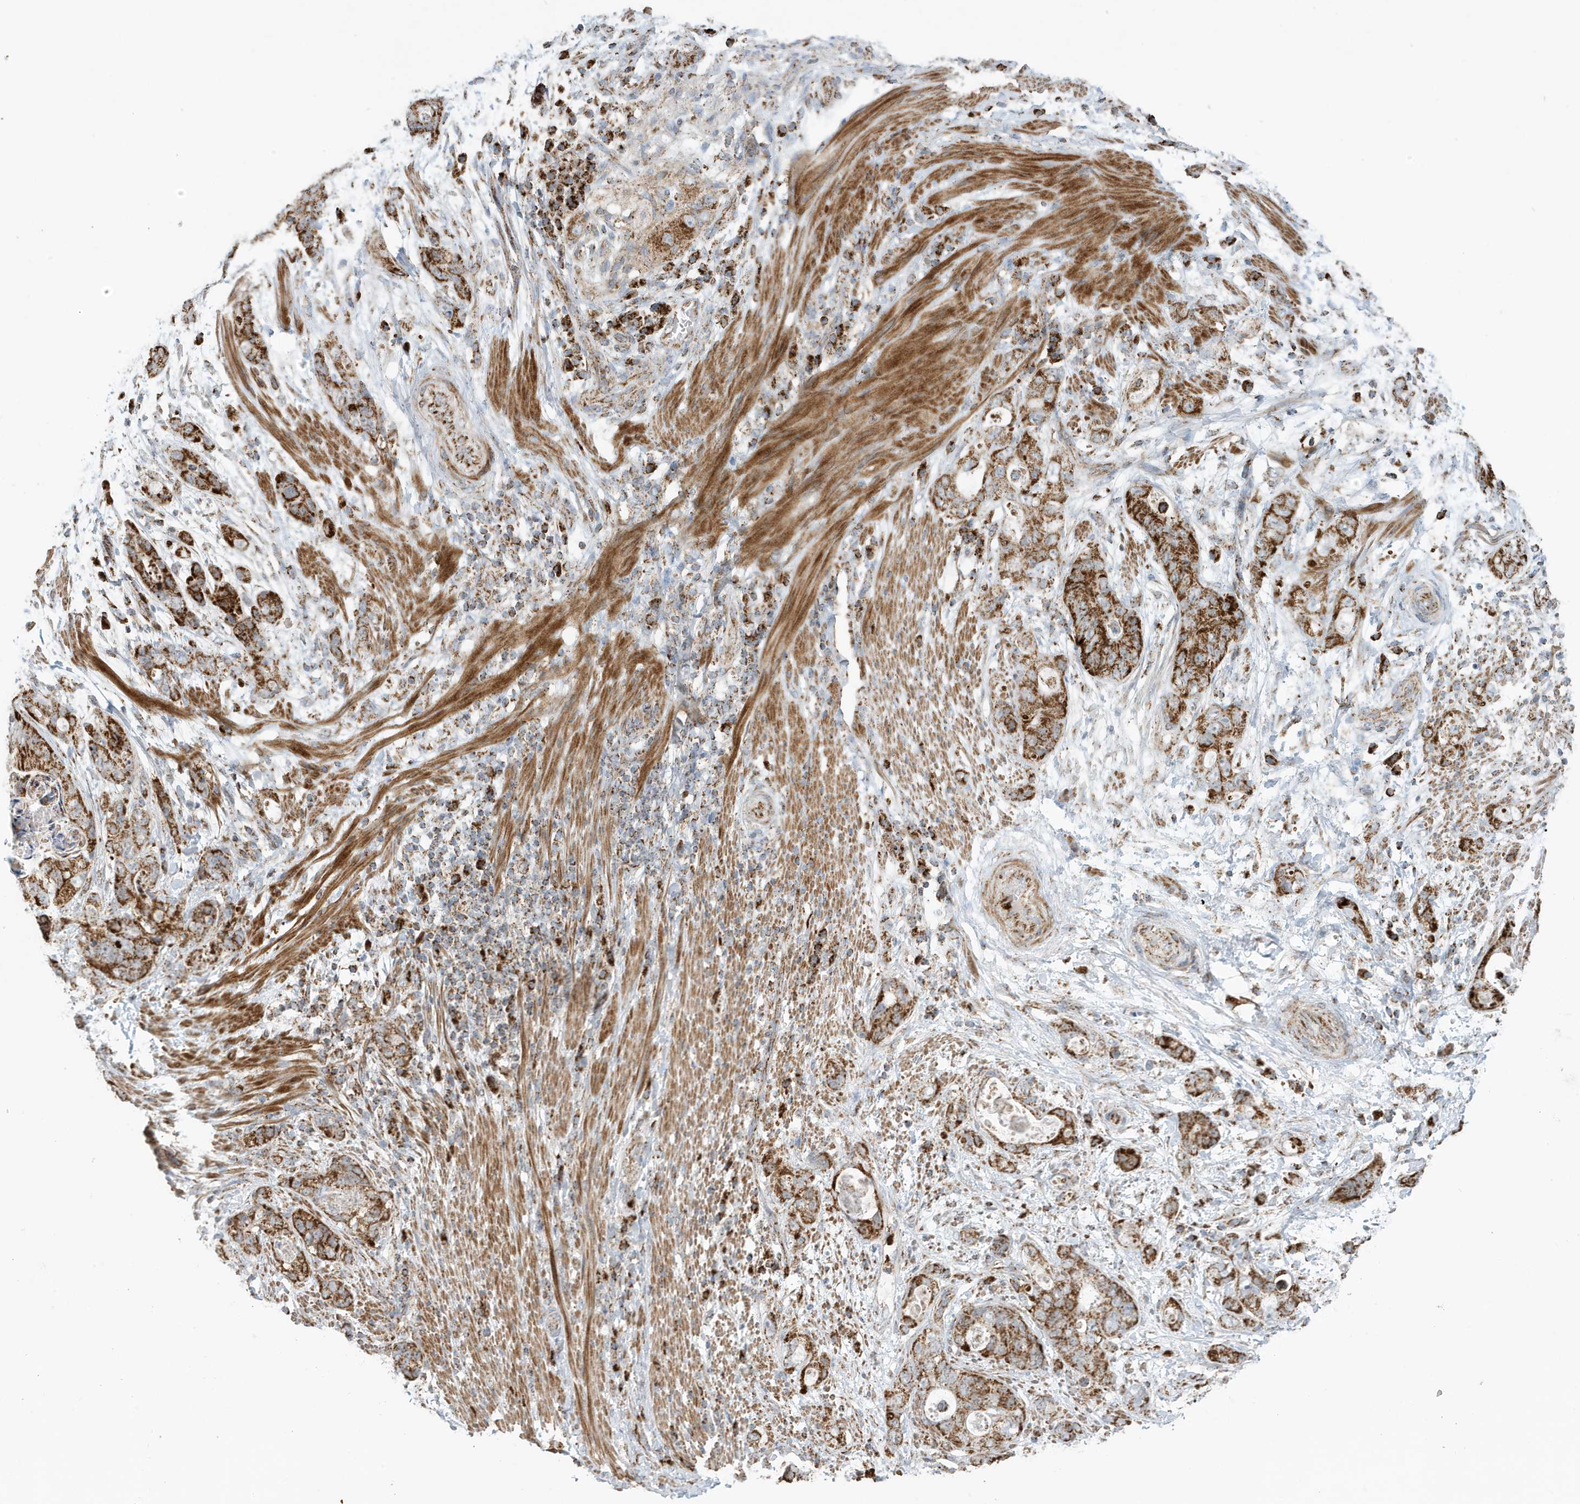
{"staining": {"intensity": "strong", "quantity": ">75%", "location": "cytoplasmic/membranous"}, "tissue": "stomach cancer", "cell_type": "Tumor cells", "image_type": "cancer", "snomed": [{"axis": "morphology", "description": "Adenocarcinoma, NOS"}, {"axis": "topography", "description": "Stomach"}], "caption": "Protein analysis of stomach adenocarcinoma tissue demonstrates strong cytoplasmic/membranous positivity in approximately >75% of tumor cells. Immunohistochemistry stains the protein in brown and the nuclei are stained blue.", "gene": "MAN1A1", "patient": {"sex": "female", "age": 89}}